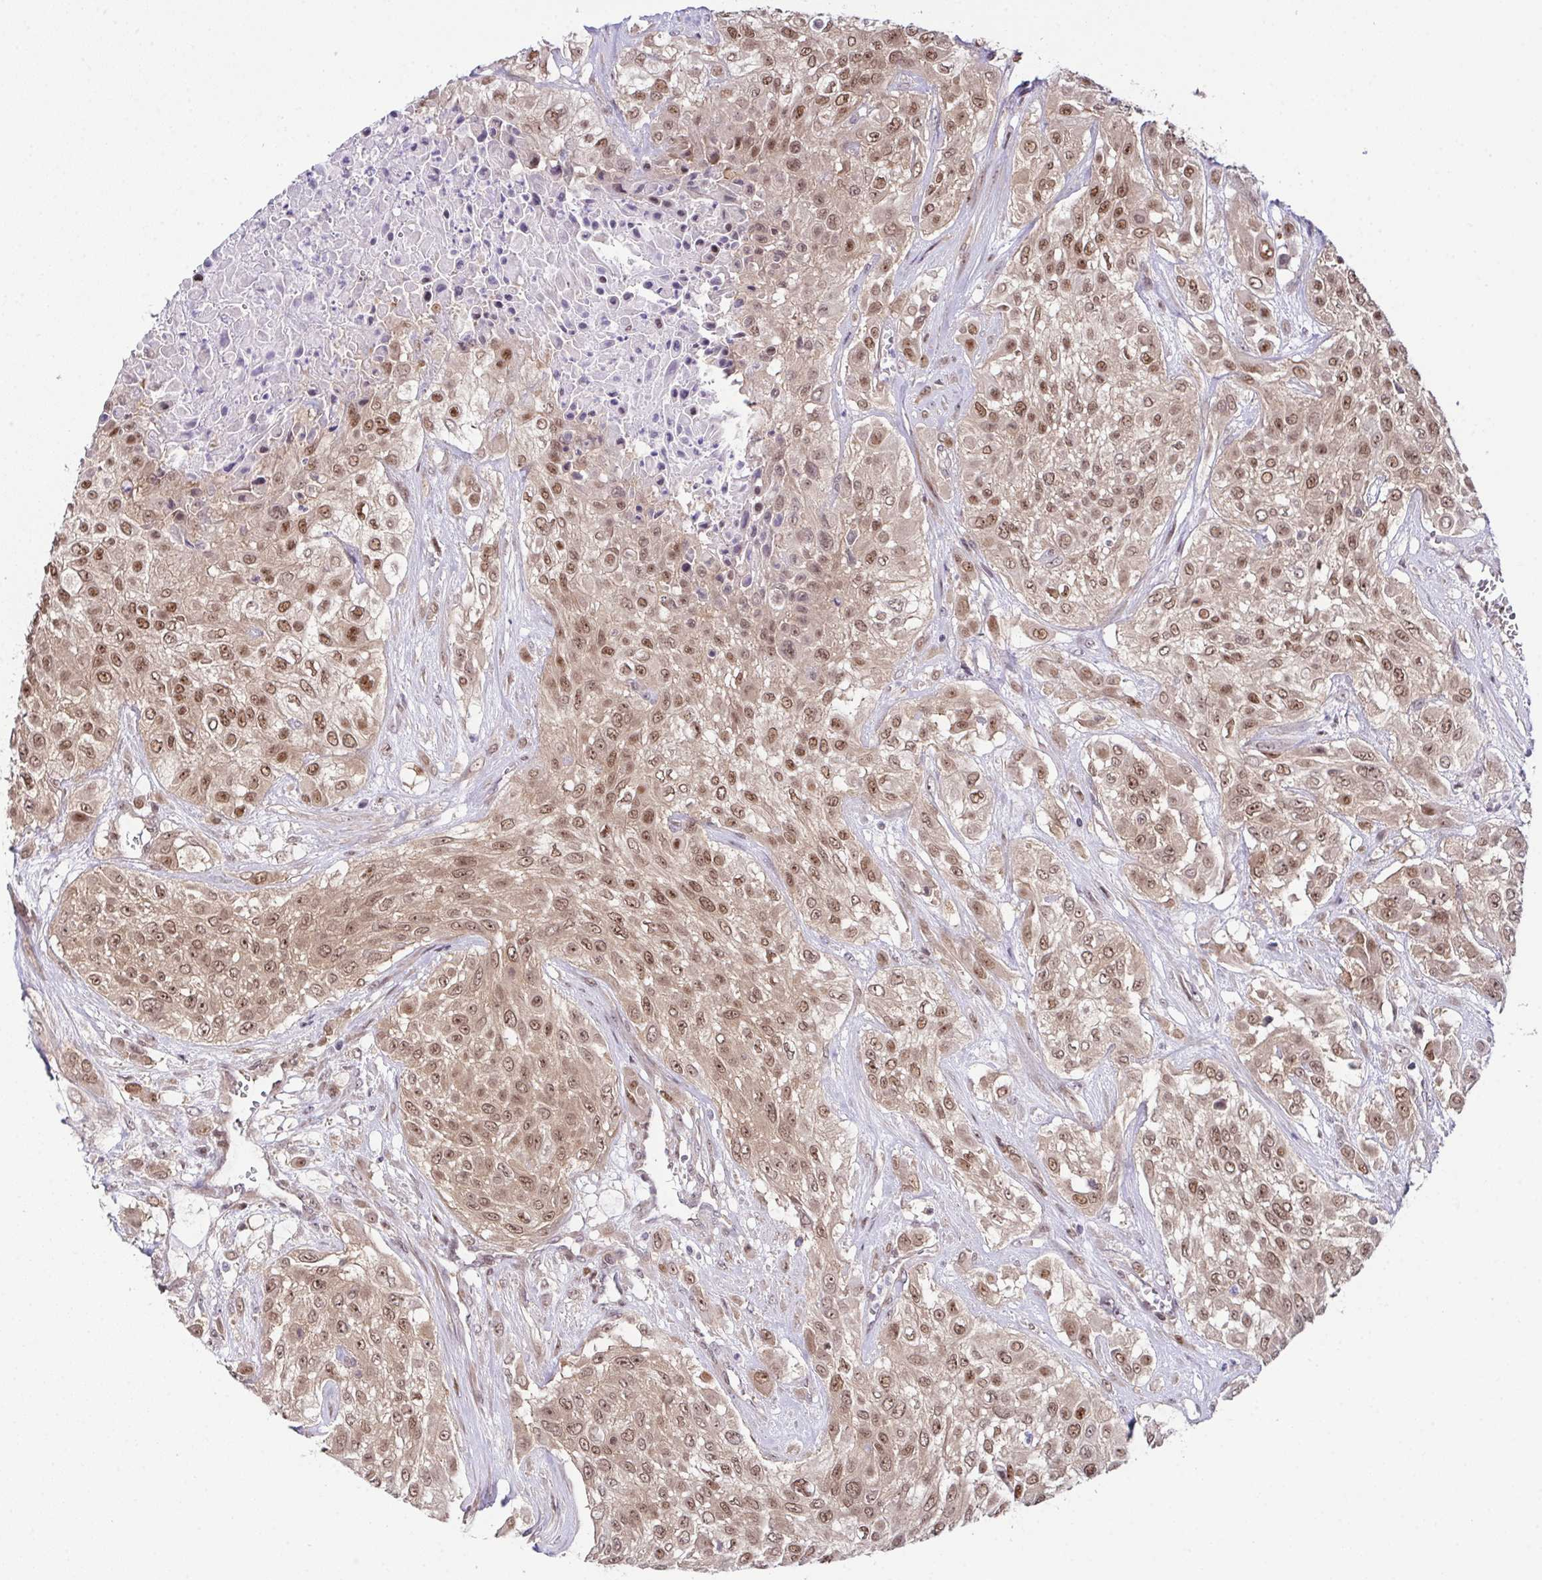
{"staining": {"intensity": "moderate", "quantity": ">75%", "location": "nuclear"}, "tissue": "urothelial cancer", "cell_type": "Tumor cells", "image_type": "cancer", "snomed": [{"axis": "morphology", "description": "Urothelial carcinoma, High grade"}, {"axis": "topography", "description": "Urinary bladder"}], "caption": "Urothelial carcinoma (high-grade) tissue reveals moderate nuclear staining in approximately >75% of tumor cells", "gene": "DNAJB1", "patient": {"sex": "male", "age": 57}}